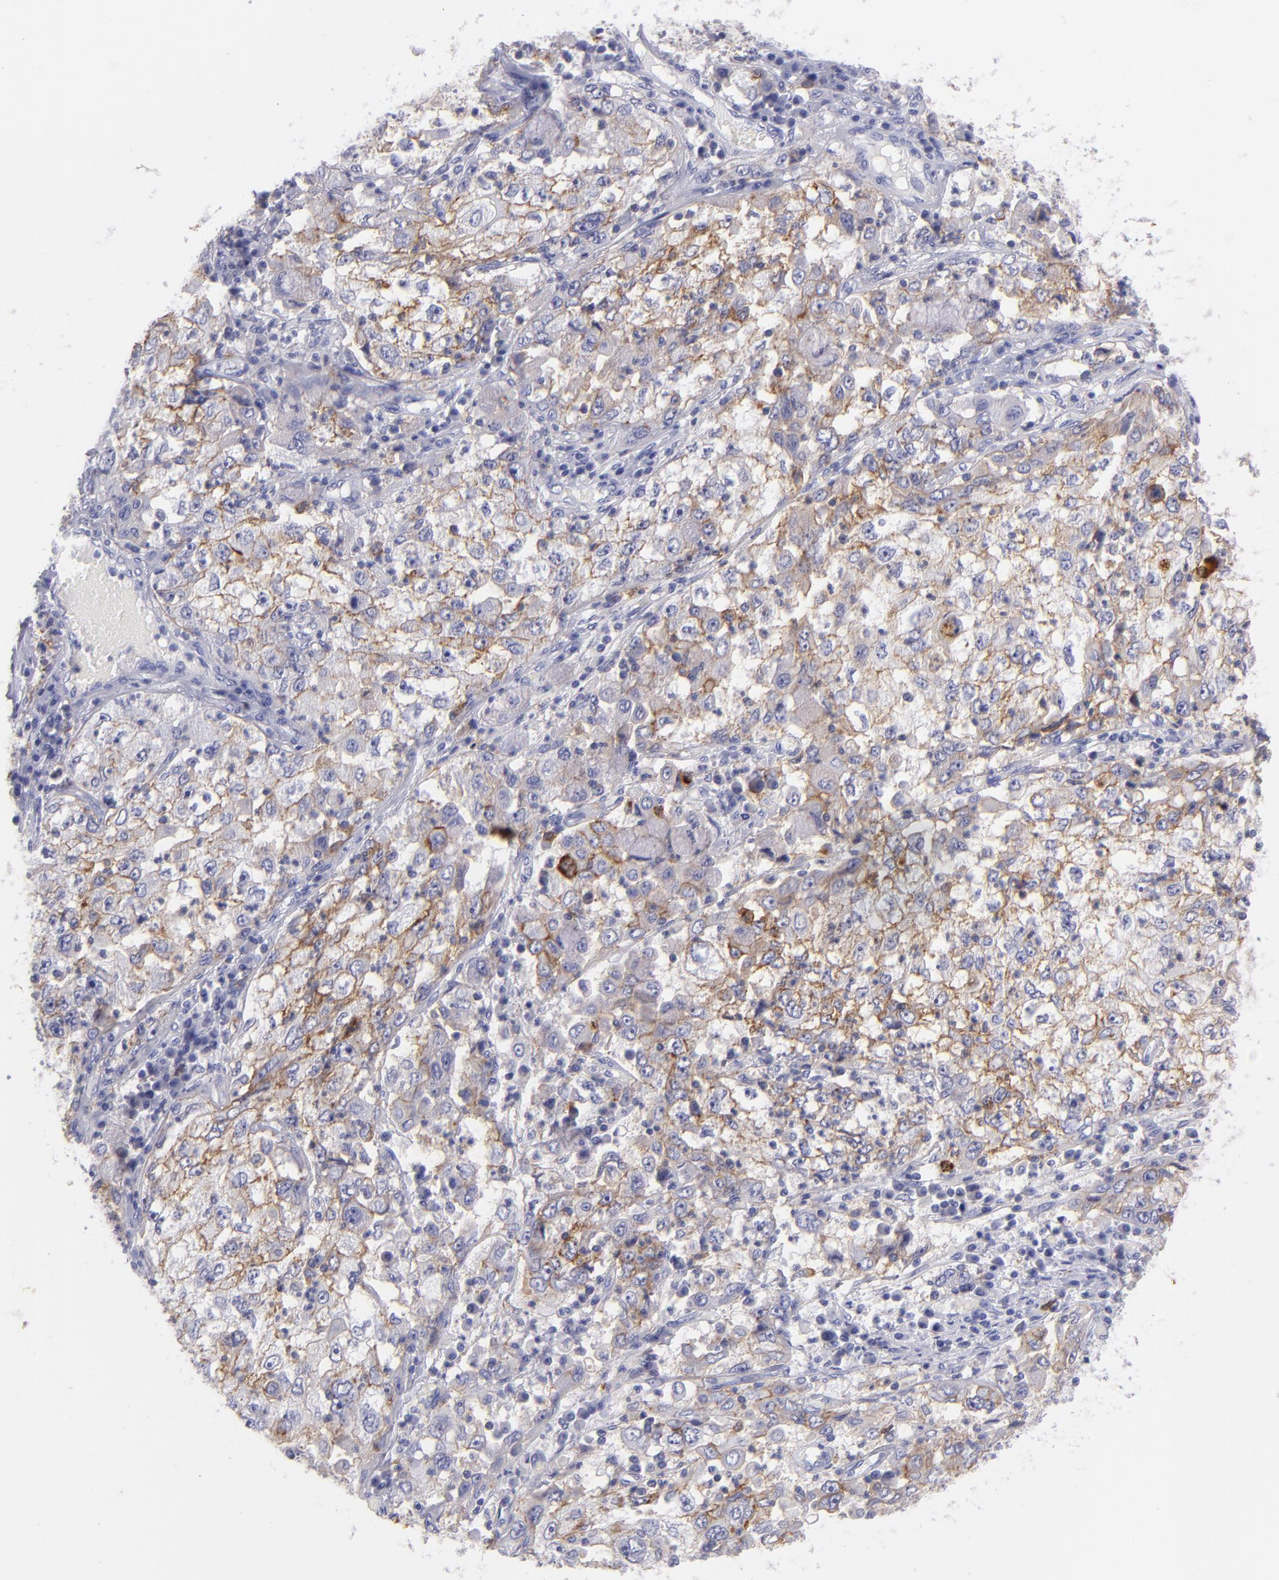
{"staining": {"intensity": "moderate", "quantity": "25%-75%", "location": "cytoplasmic/membranous"}, "tissue": "cervical cancer", "cell_type": "Tumor cells", "image_type": "cancer", "snomed": [{"axis": "morphology", "description": "Squamous cell carcinoma, NOS"}, {"axis": "topography", "description": "Cervix"}], "caption": "Cervical squamous cell carcinoma stained for a protein demonstrates moderate cytoplasmic/membranous positivity in tumor cells.", "gene": "CD82", "patient": {"sex": "female", "age": 36}}